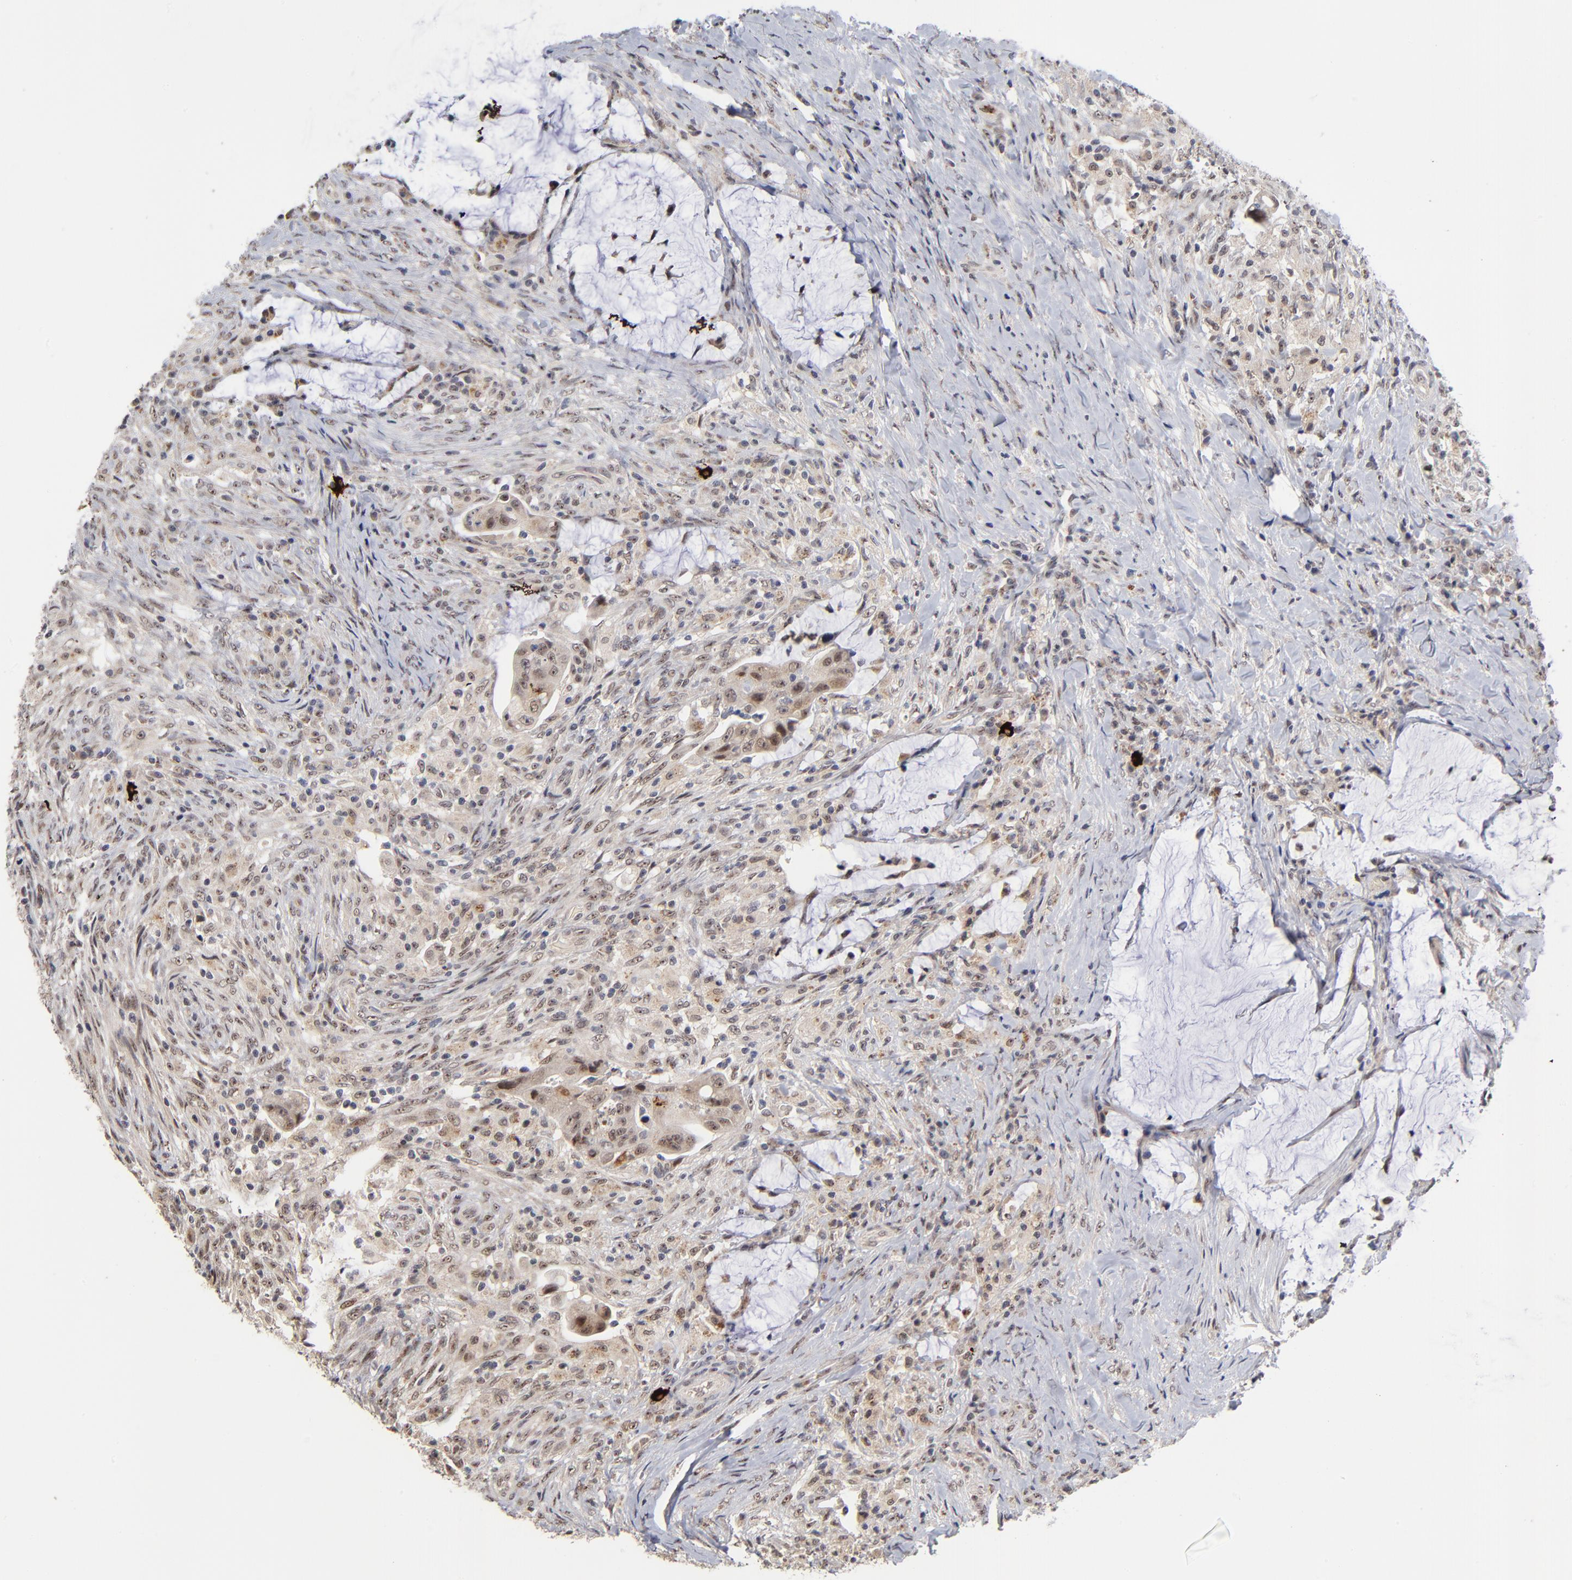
{"staining": {"intensity": "weak", "quantity": "25%-75%", "location": "nuclear"}, "tissue": "colorectal cancer", "cell_type": "Tumor cells", "image_type": "cancer", "snomed": [{"axis": "morphology", "description": "Adenocarcinoma, NOS"}, {"axis": "topography", "description": "Rectum"}], "caption": "Immunohistochemical staining of colorectal adenocarcinoma exhibits low levels of weak nuclear protein expression in about 25%-75% of tumor cells.", "gene": "ZNF419", "patient": {"sex": "female", "age": 71}}